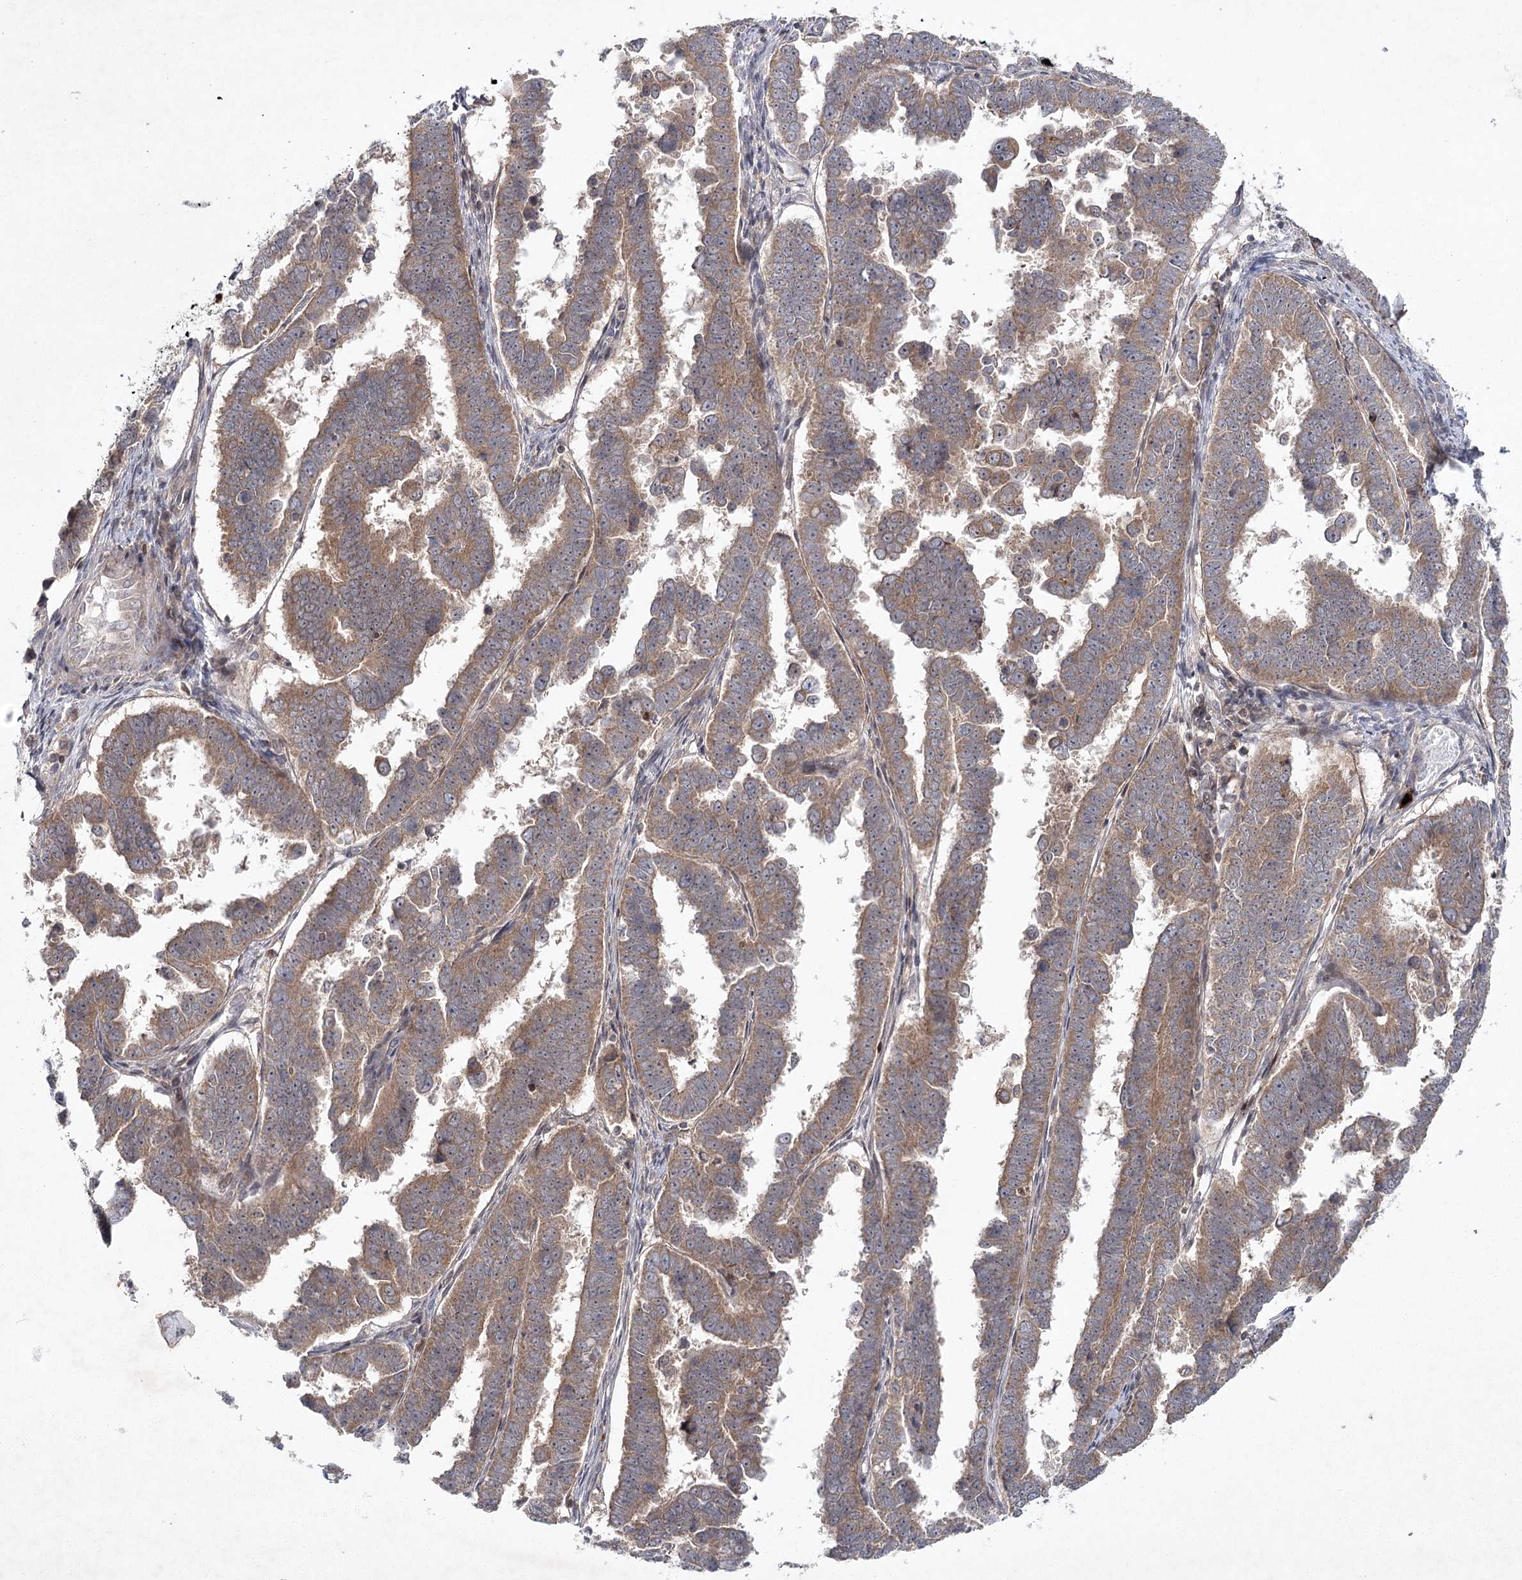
{"staining": {"intensity": "moderate", "quantity": ">75%", "location": "cytoplasmic/membranous"}, "tissue": "endometrial cancer", "cell_type": "Tumor cells", "image_type": "cancer", "snomed": [{"axis": "morphology", "description": "Adenocarcinoma, NOS"}, {"axis": "topography", "description": "Endometrium"}], "caption": "Protein staining of endometrial cancer (adenocarcinoma) tissue displays moderate cytoplasmic/membranous positivity in approximately >75% of tumor cells. Using DAB (3,3'-diaminobenzidine) (brown) and hematoxylin (blue) stains, captured at high magnification using brightfield microscopy.", "gene": "MAP3K13", "patient": {"sex": "female", "age": 75}}